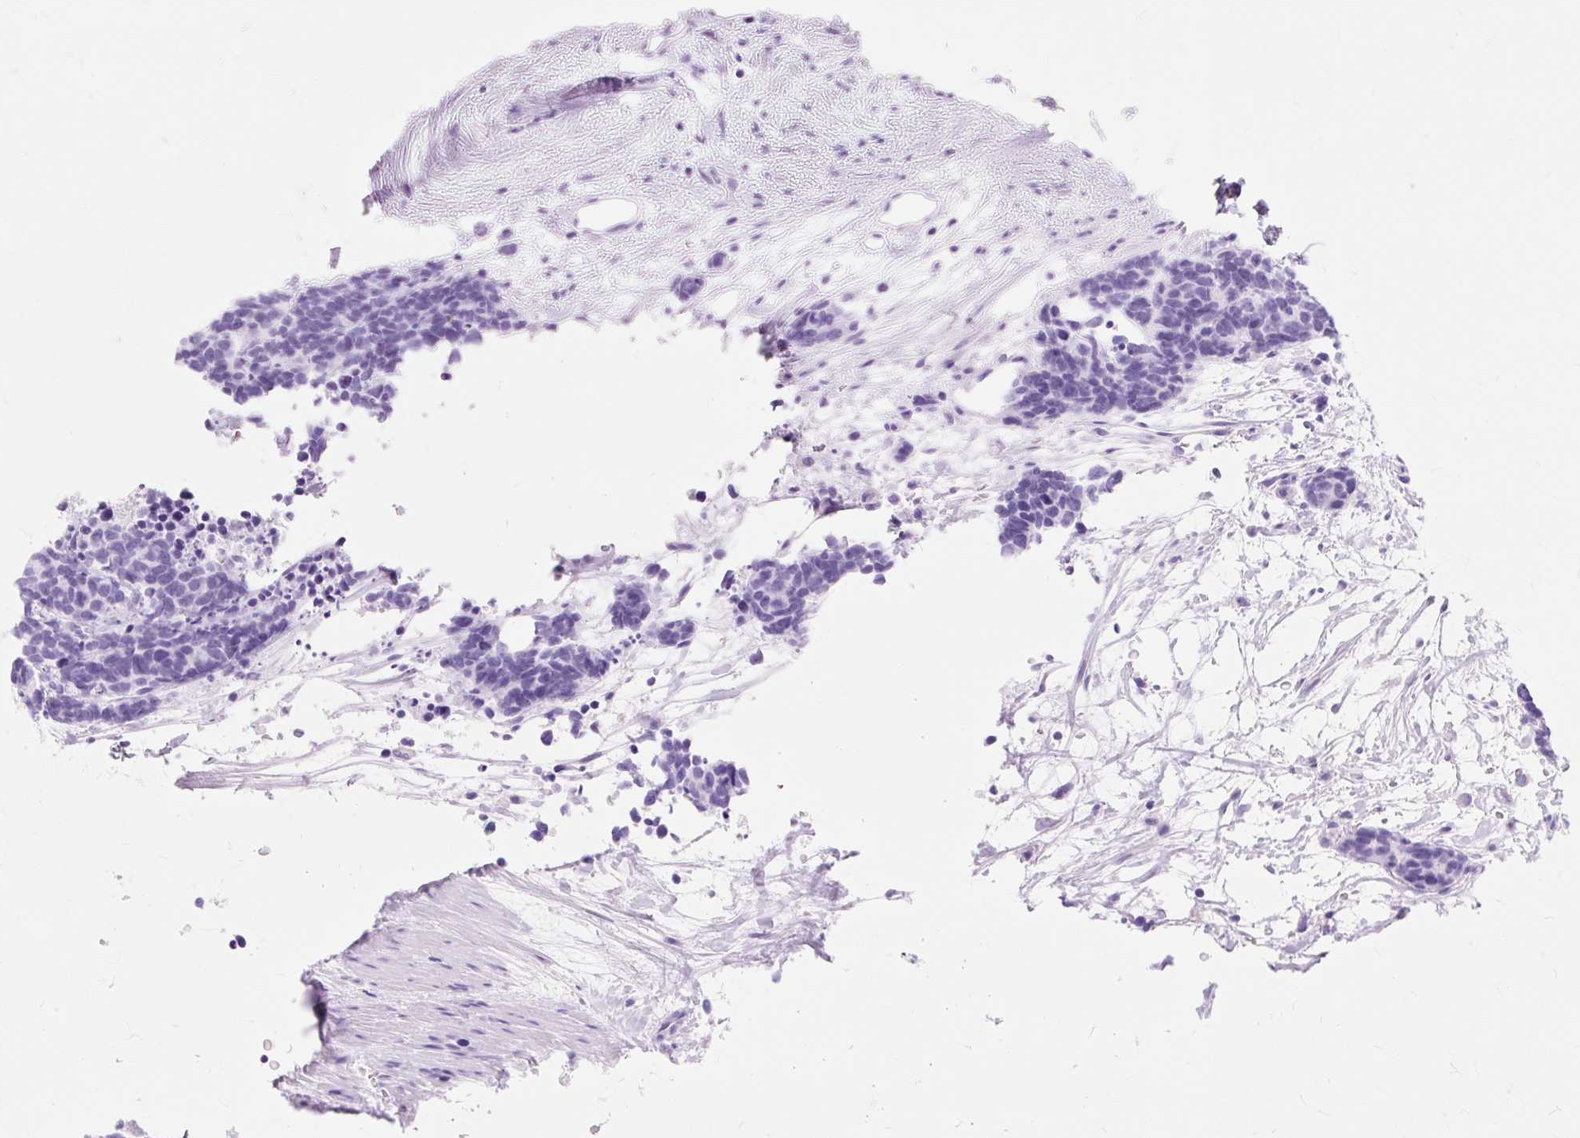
{"staining": {"intensity": "negative", "quantity": "none", "location": "none"}, "tissue": "carcinoid", "cell_type": "Tumor cells", "image_type": "cancer", "snomed": [{"axis": "morphology", "description": "Carcinoma, NOS"}, {"axis": "morphology", "description": "Carcinoid, malignant, NOS"}, {"axis": "topography", "description": "Prostate"}], "caption": "High power microscopy histopathology image of an immunohistochemistry micrograph of malignant carcinoid, revealing no significant expression in tumor cells.", "gene": "MBP", "patient": {"sex": "male", "age": 57}}